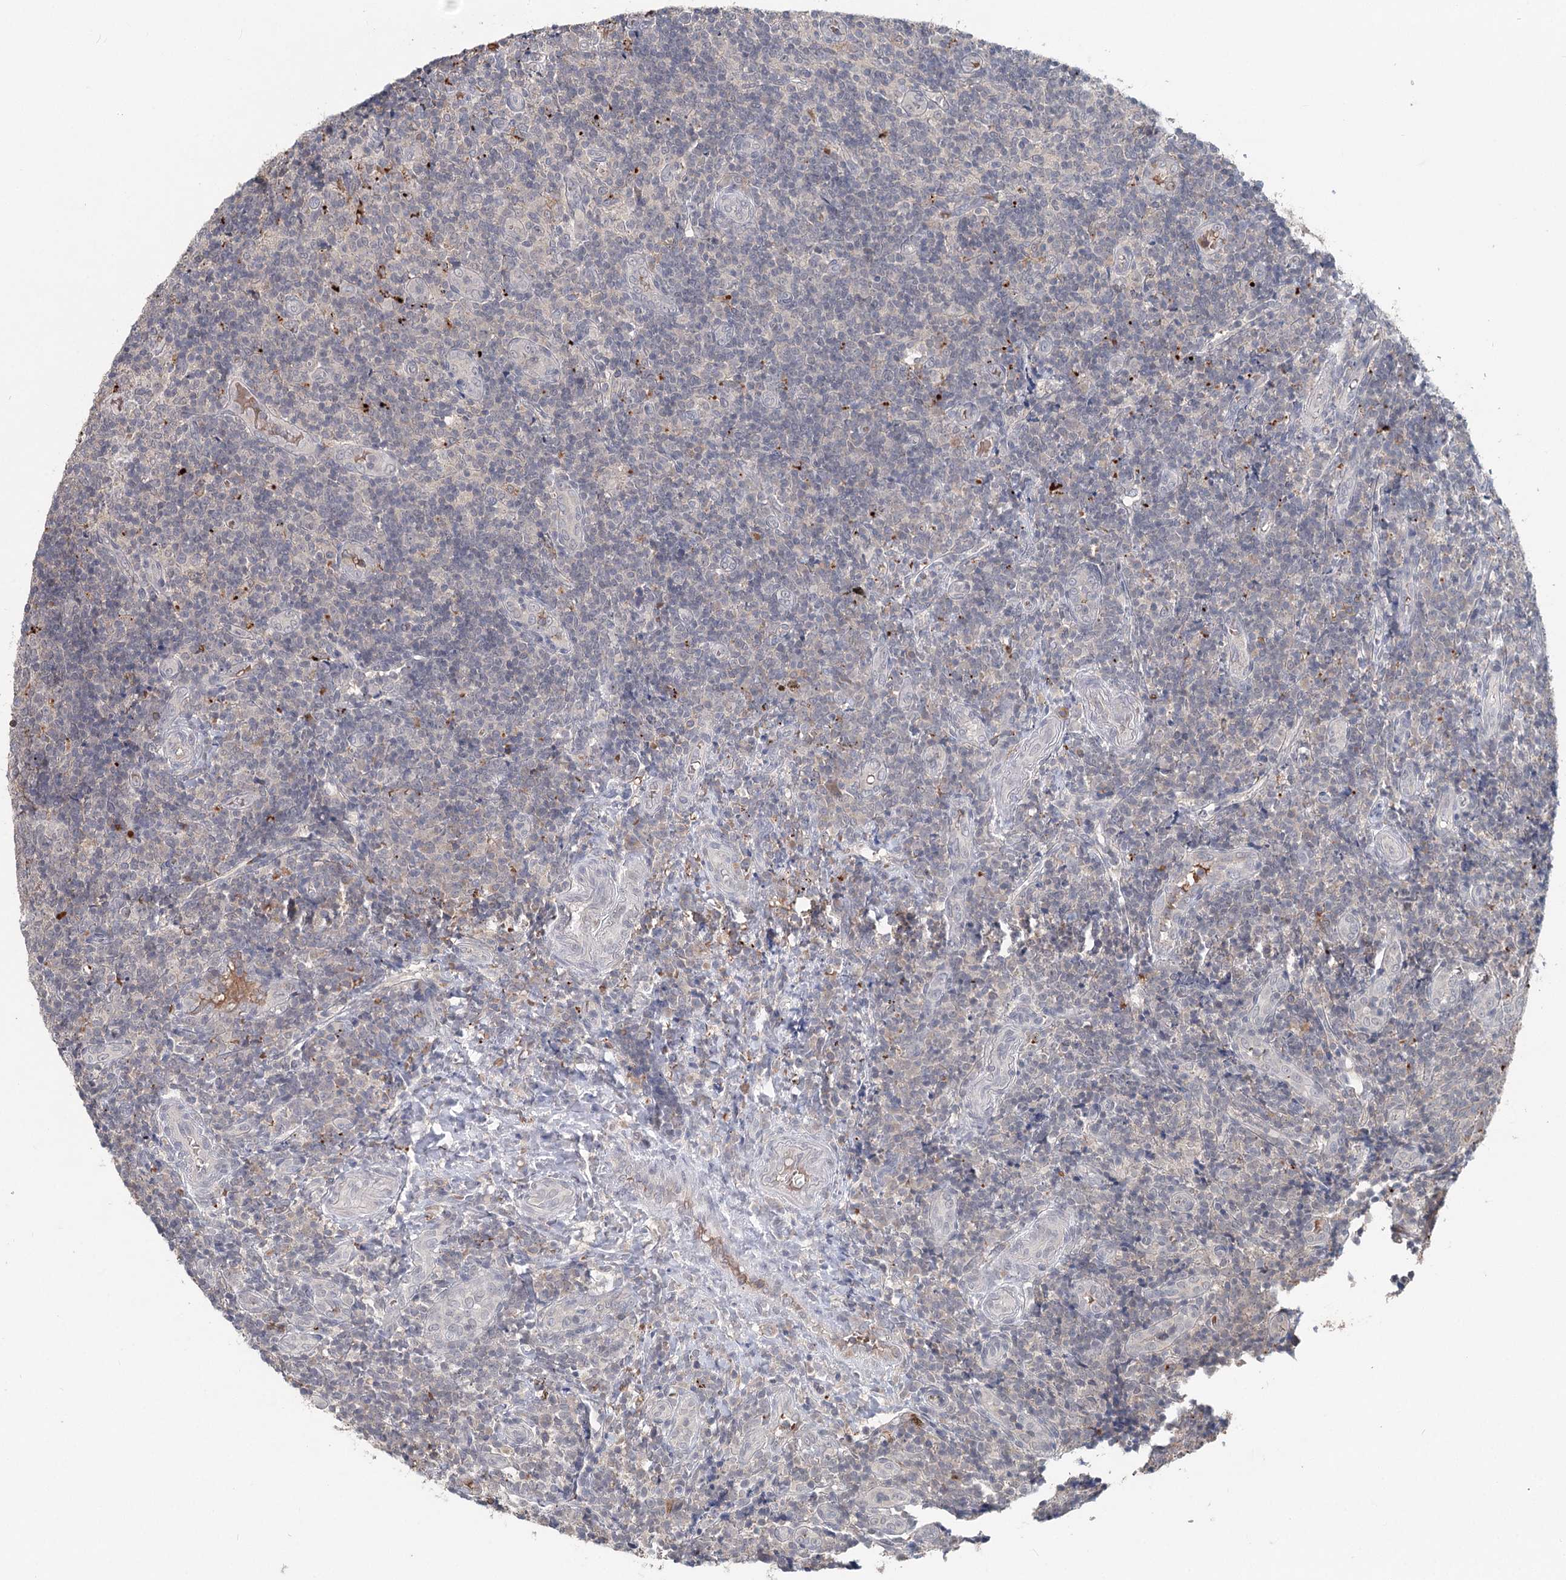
{"staining": {"intensity": "moderate", "quantity": "<25%", "location": "cytoplasmic/membranous"}, "tissue": "tonsil", "cell_type": "Germinal center cells", "image_type": "normal", "snomed": [{"axis": "morphology", "description": "Normal tissue, NOS"}, {"axis": "topography", "description": "Tonsil"}], "caption": "This image reveals IHC staining of benign tonsil, with low moderate cytoplasmic/membranous staining in approximately <25% of germinal center cells.", "gene": "FBXO7", "patient": {"sex": "female", "age": 19}}